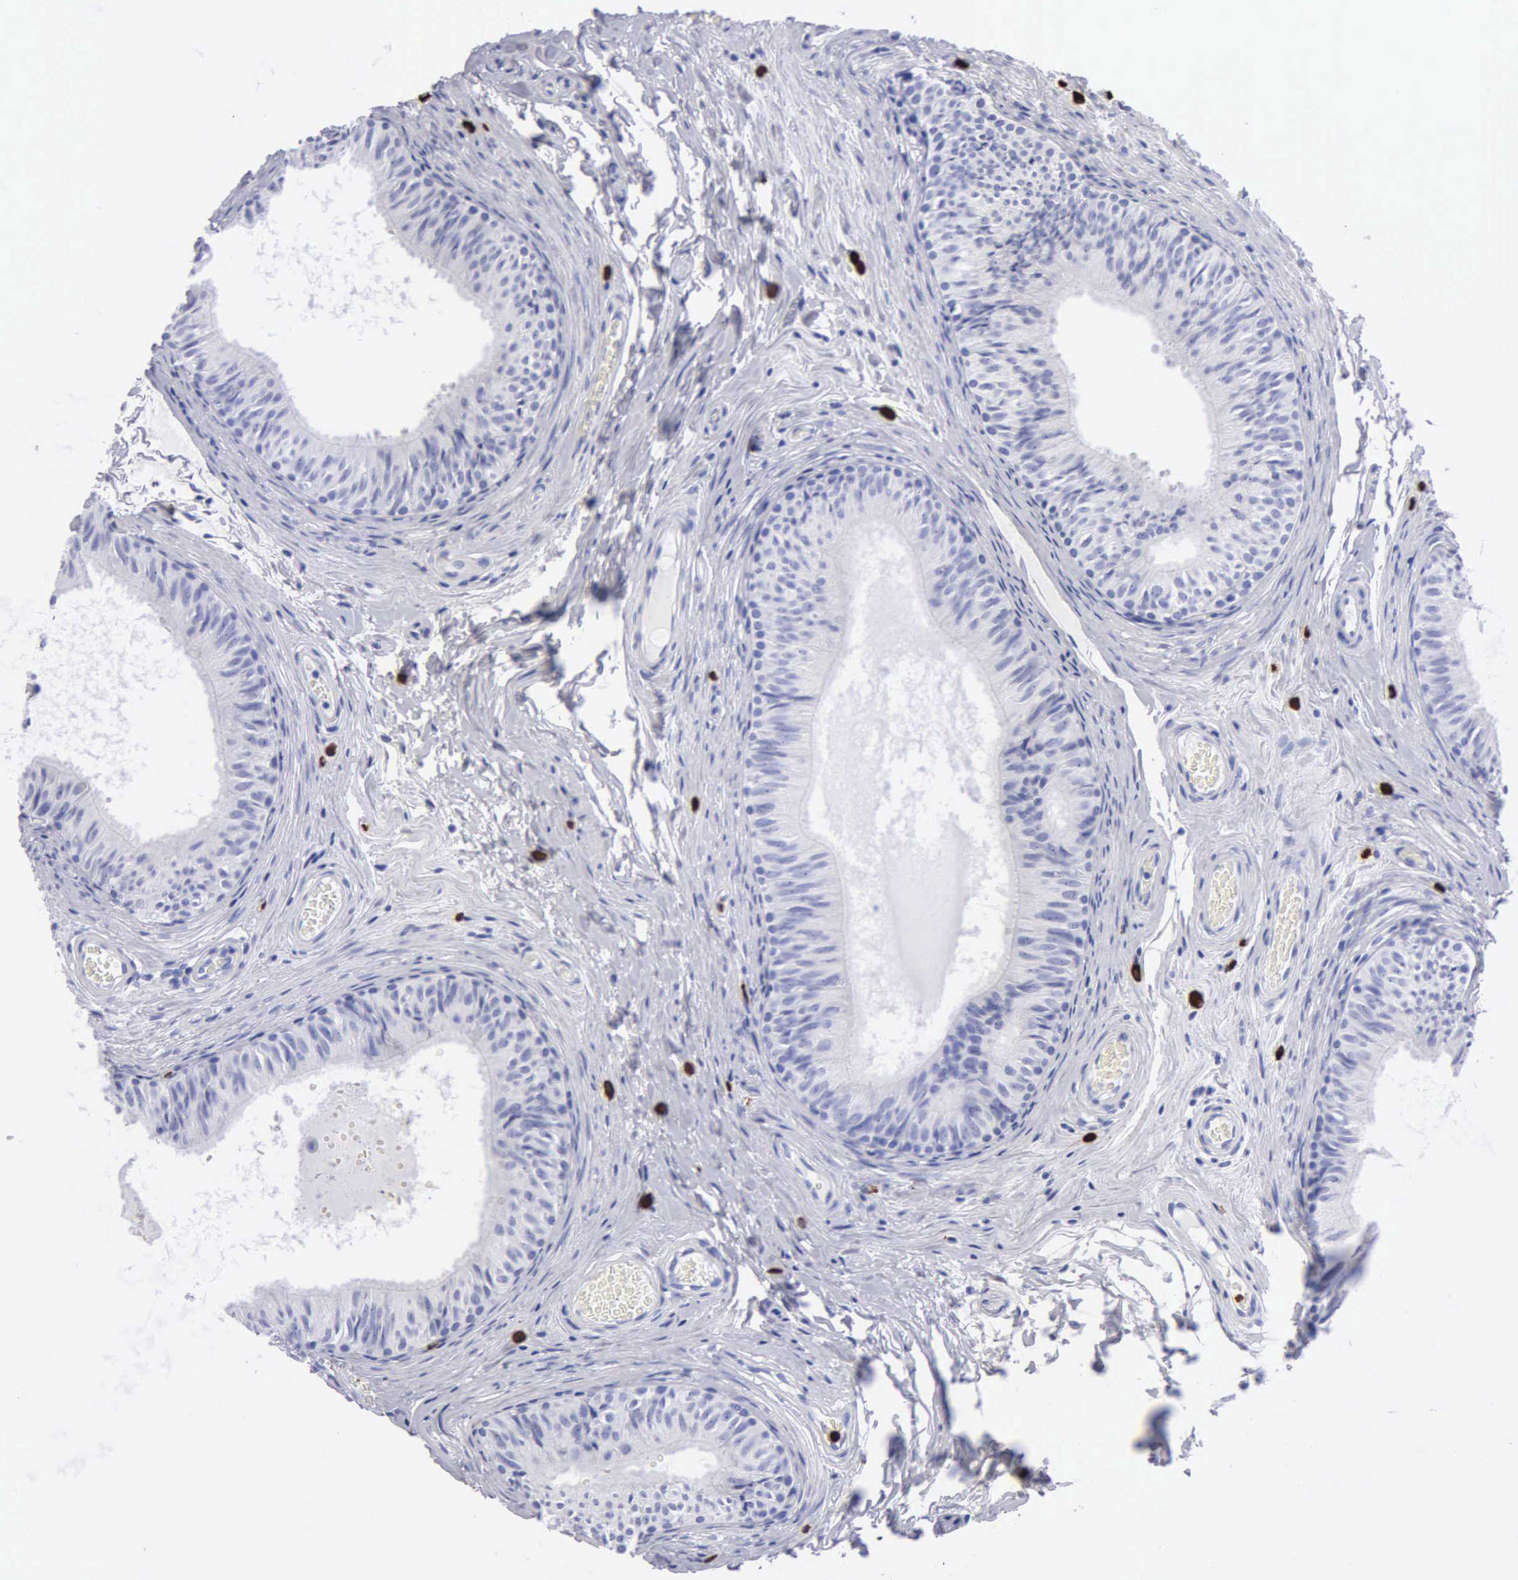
{"staining": {"intensity": "negative", "quantity": "none", "location": "none"}, "tissue": "epididymis", "cell_type": "Glandular cells", "image_type": "normal", "snomed": [{"axis": "morphology", "description": "Normal tissue, NOS"}, {"axis": "topography", "description": "Epididymis"}], "caption": "Immunohistochemistry photomicrograph of normal epididymis stained for a protein (brown), which demonstrates no staining in glandular cells.", "gene": "CTSG", "patient": {"sex": "male", "age": 23}}